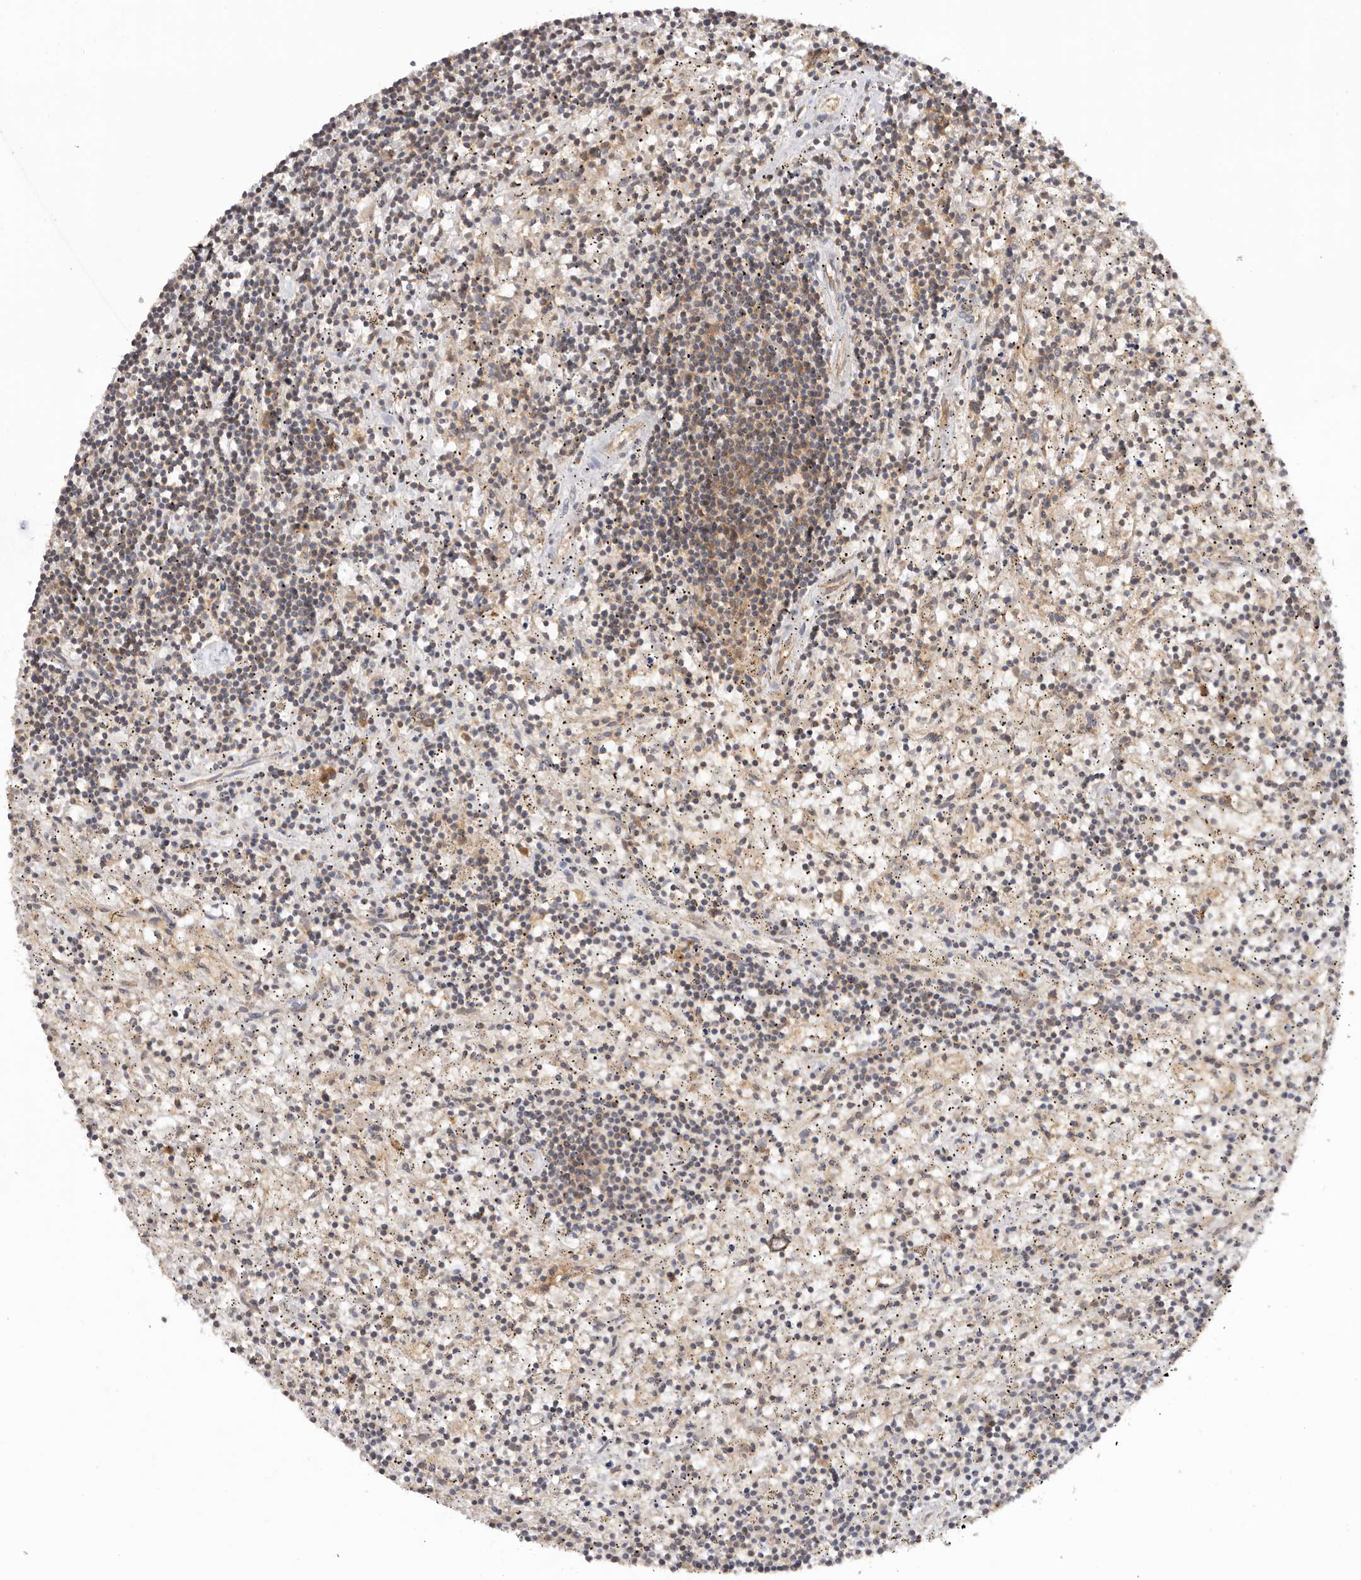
{"staining": {"intensity": "weak", "quantity": "<25%", "location": "cytoplasmic/membranous"}, "tissue": "lymphoma", "cell_type": "Tumor cells", "image_type": "cancer", "snomed": [{"axis": "morphology", "description": "Malignant lymphoma, non-Hodgkin's type, Low grade"}, {"axis": "topography", "description": "Spleen"}], "caption": "This is a micrograph of IHC staining of lymphoma, which shows no positivity in tumor cells.", "gene": "EEF1E1", "patient": {"sex": "male", "age": 76}}